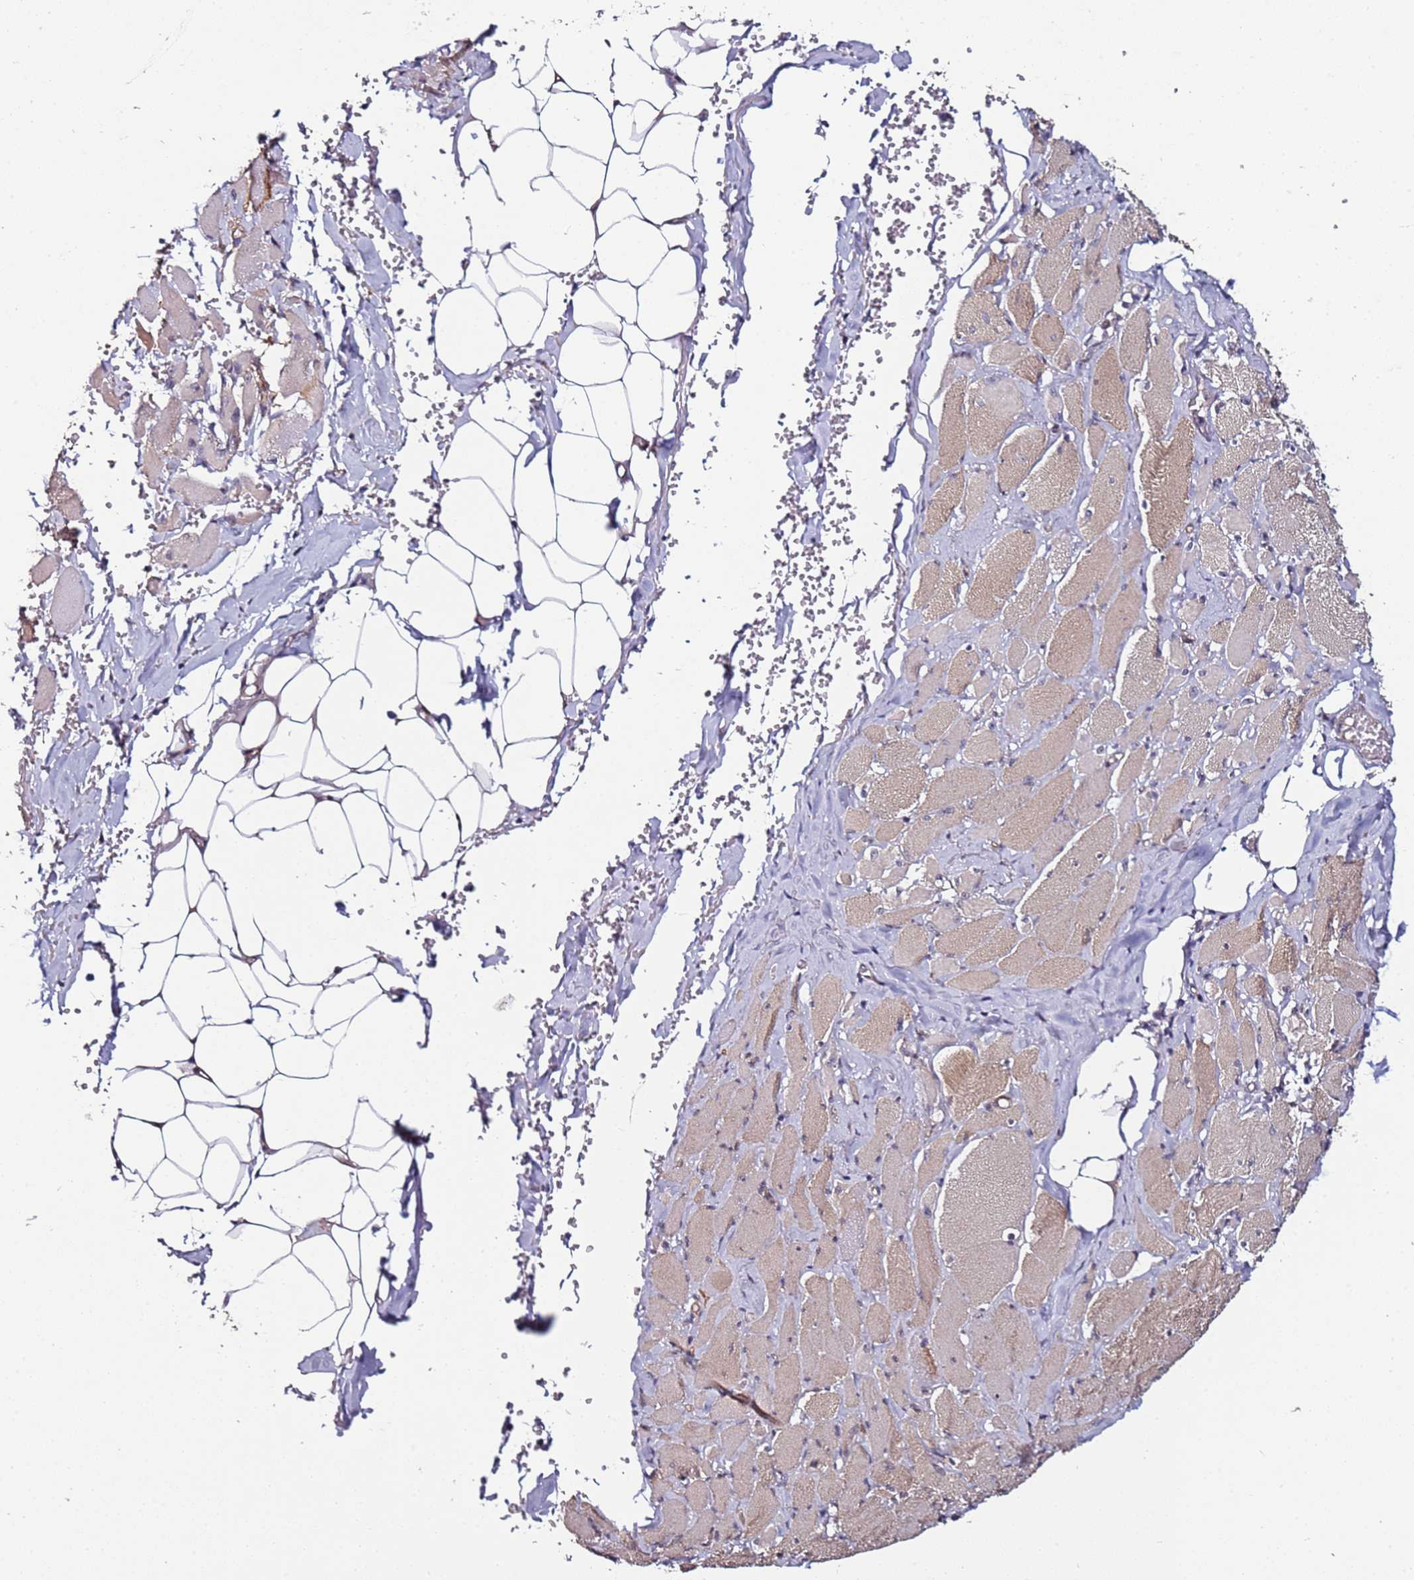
{"staining": {"intensity": "weak", "quantity": "25%-75%", "location": "cytoplasmic/membranous"}, "tissue": "skeletal muscle", "cell_type": "Myocytes", "image_type": "normal", "snomed": [{"axis": "morphology", "description": "Normal tissue, NOS"}, {"axis": "morphology", "description": "Basal cell carcinoma"}, {"axis": "topography", "description": "Skeletal muscle"}], "caption": "Skeletal muscle stained with DAB immunohistochemistry (IHC) shows low levels of weak cytoplasmic/membranous expression in approximately 25%-75% of myocytes.", "gene": "DUSP28", "patient": {"sex": "female", "age": 64}}